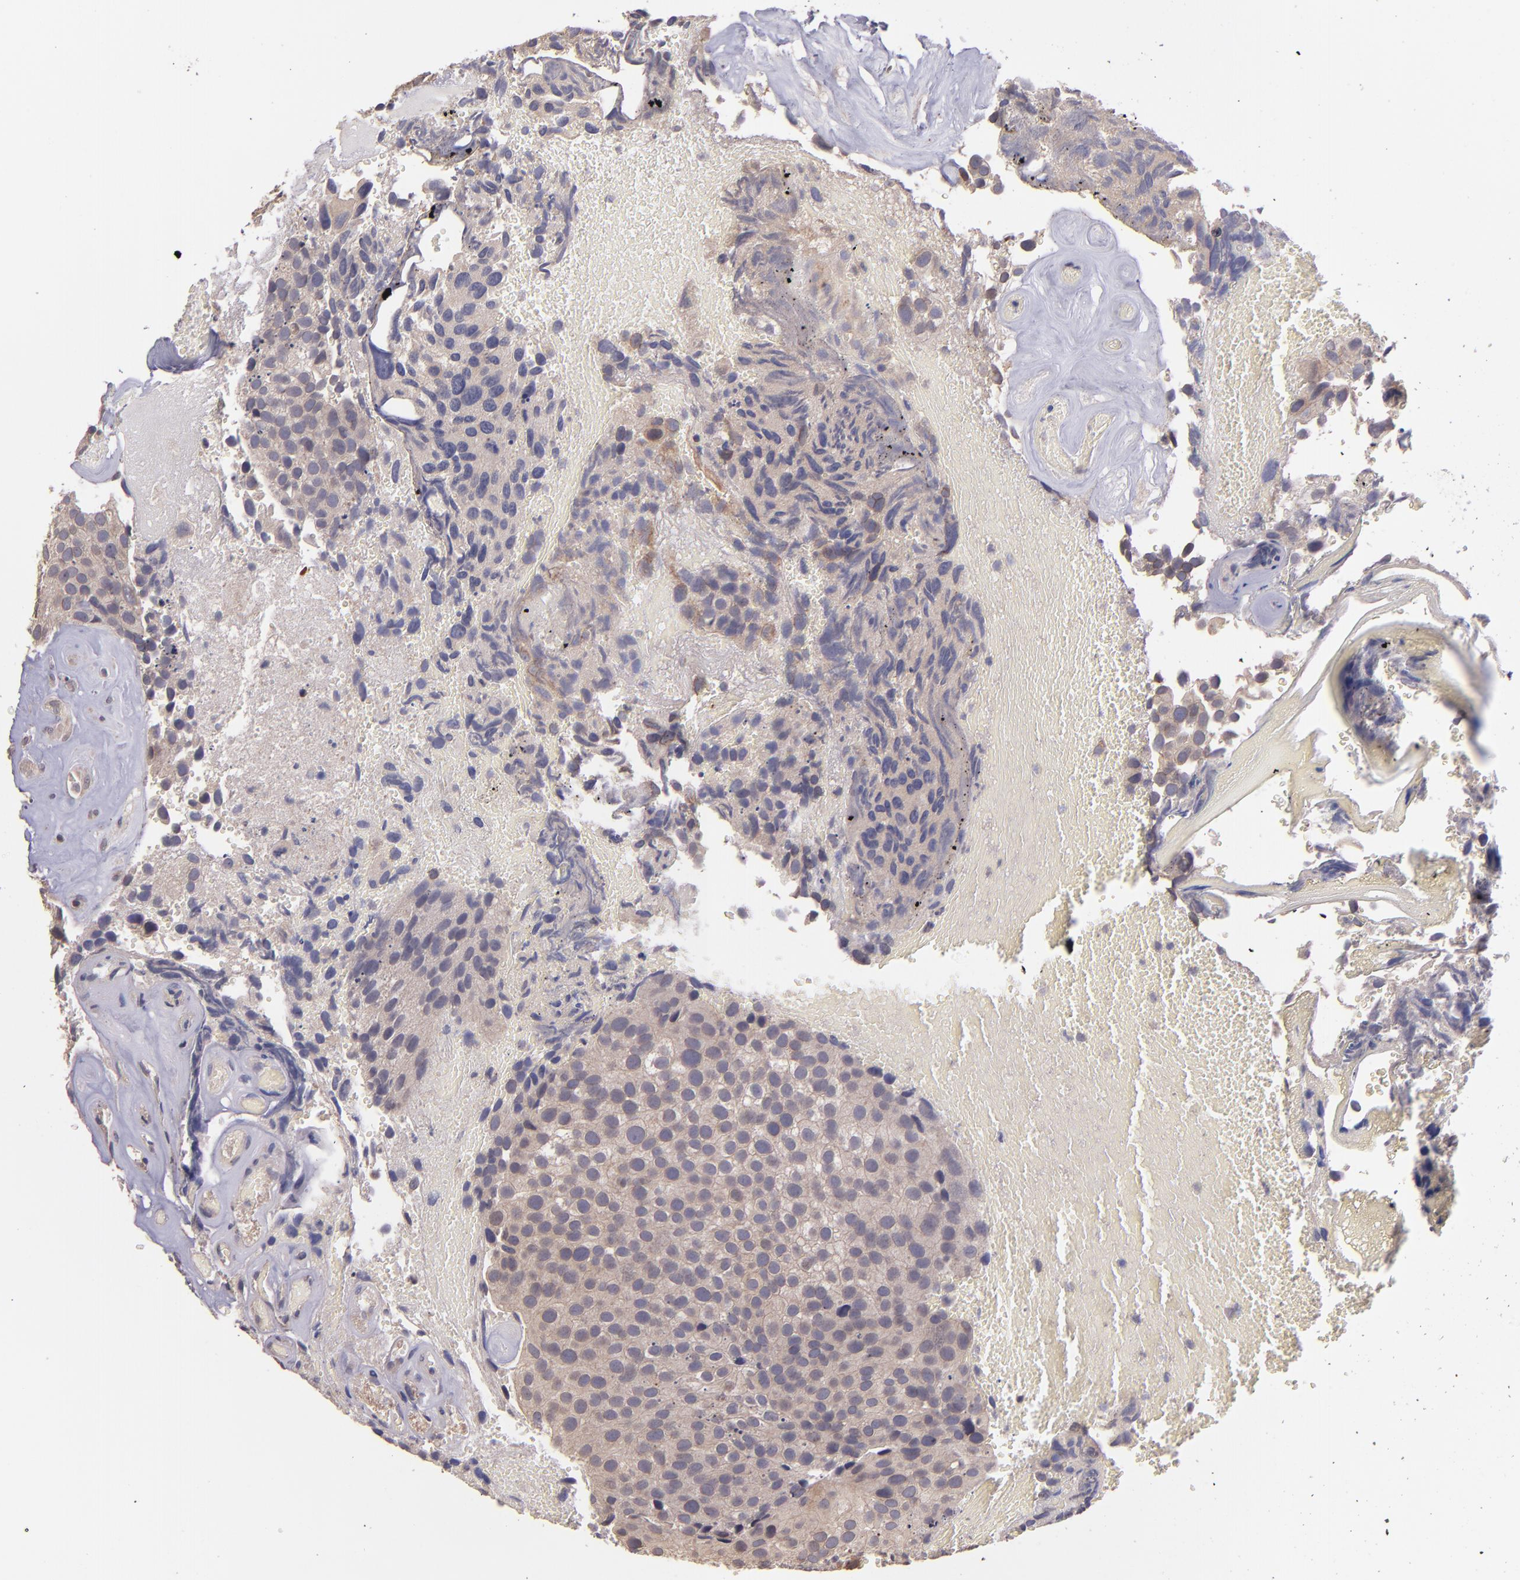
{"staining": {"intensity": "weak", "quantity": "25%-75%", "location": "cytoplasmic/membranous"}, "tissue": "urothelial cancer", "cell_type": "Tumor cells", "image_type": "cancer", "snomed": [{"axis": "morphology", "description": "Urothelial carcinoma, High grade"}, {"axis": "topography", "description": "Urinary bladder"}], "caption": "A micrograph showing weak cytoplasmic/membranous expression in about 25%-75% of tumor cells in urothelial carcinoma (high-grade), as visualized by brown immunohistochemical staining.", "gene": "NUP62CL", "patient": {"sex": "male", "age": 72}}